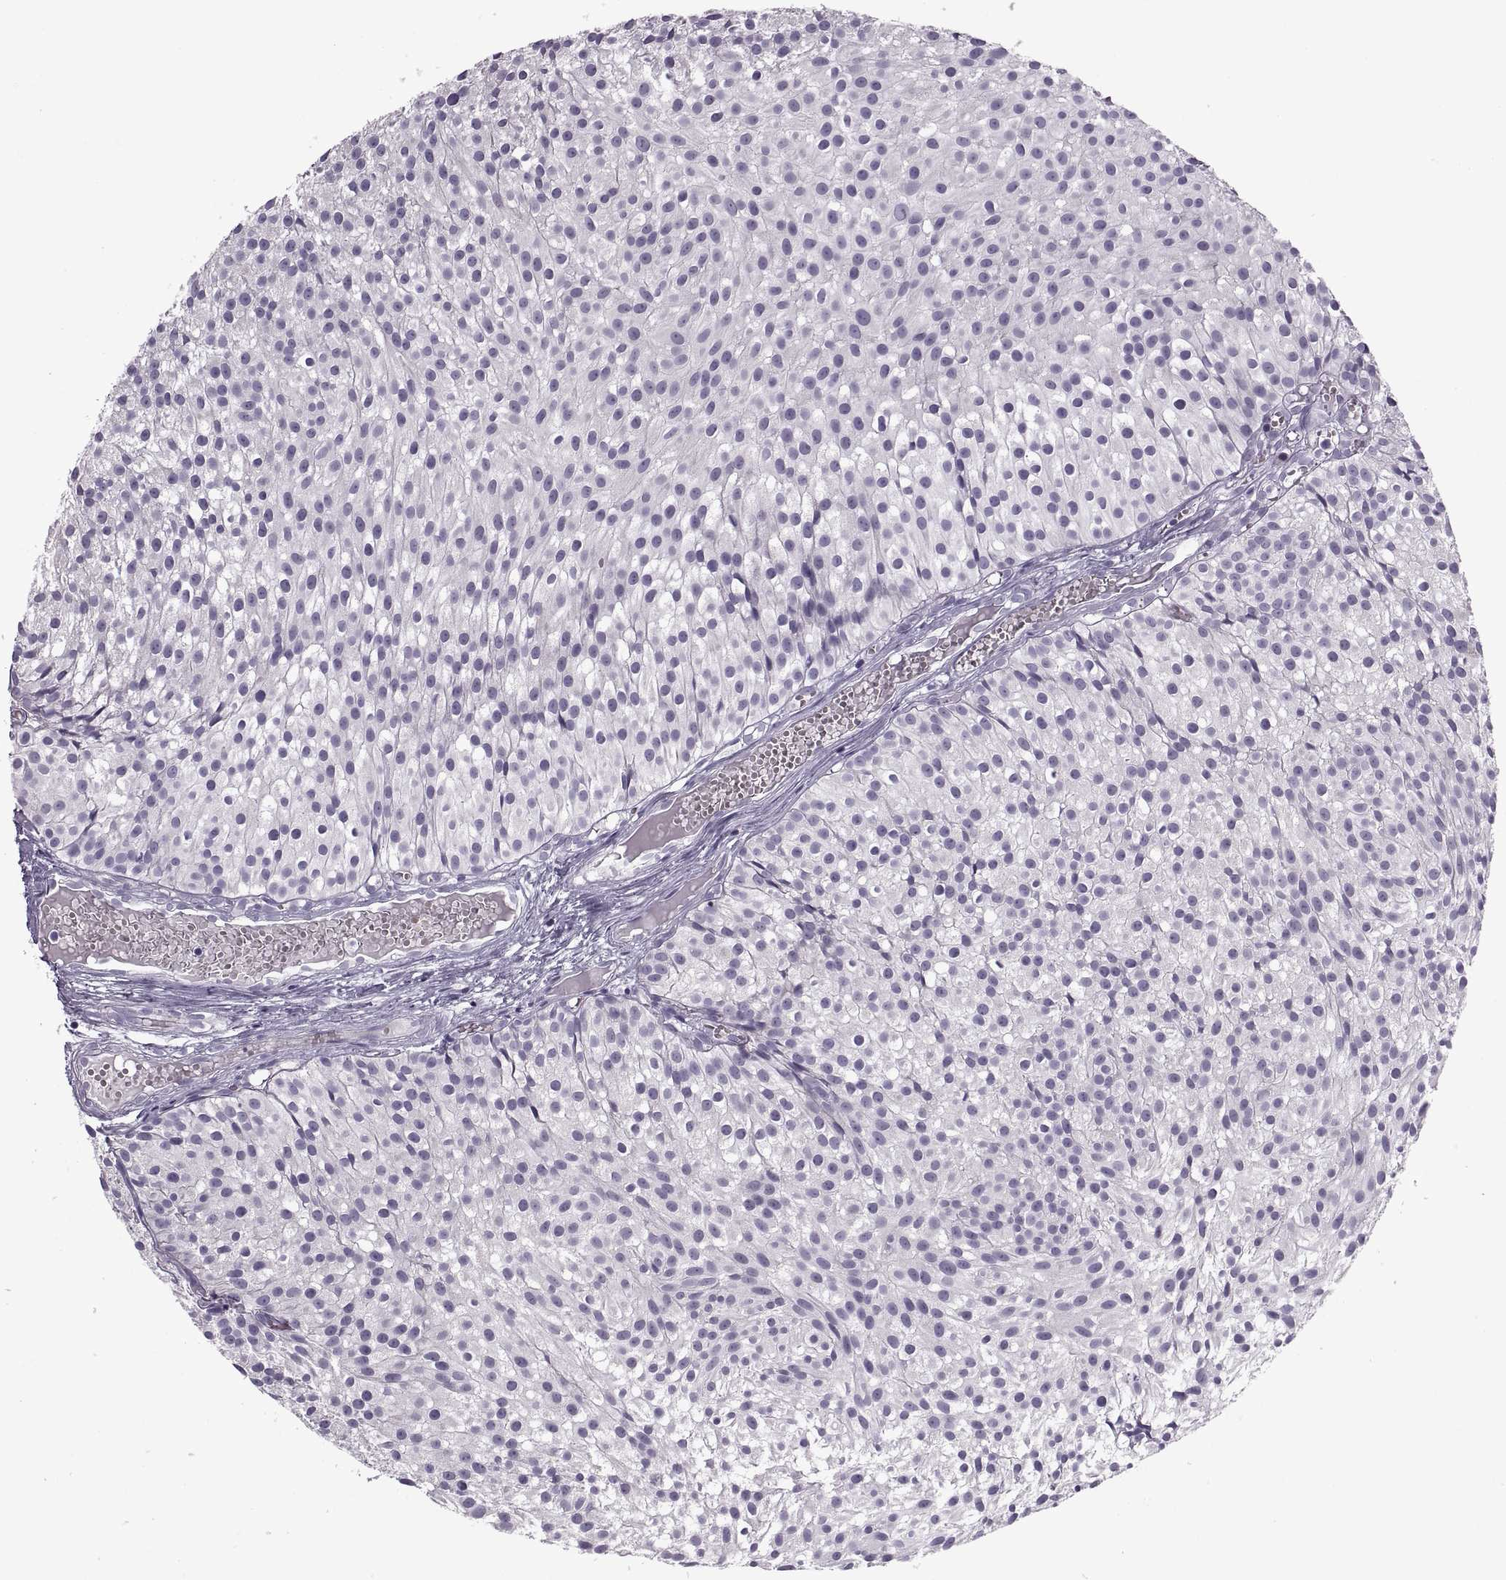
{"staining": {"intensity": "negative", "quantity": "none", "location": "none"}, "tissue": "urothelial cancer", "cell_type": "Tumor cells", "image_type": "cancer", "snomed": [{"axis": "morphology", "description": "Urothelial carcinoma, Low grade"}, {"axis": "topography", "description": "Urinary bladder"}], "caption": "The IHC image has no significant positivity in tumor cells of urothelial carcinoma (low-grade) tissue.", "gene": "PIERCE1", "patient": {"sex": "male", "age": 63}}